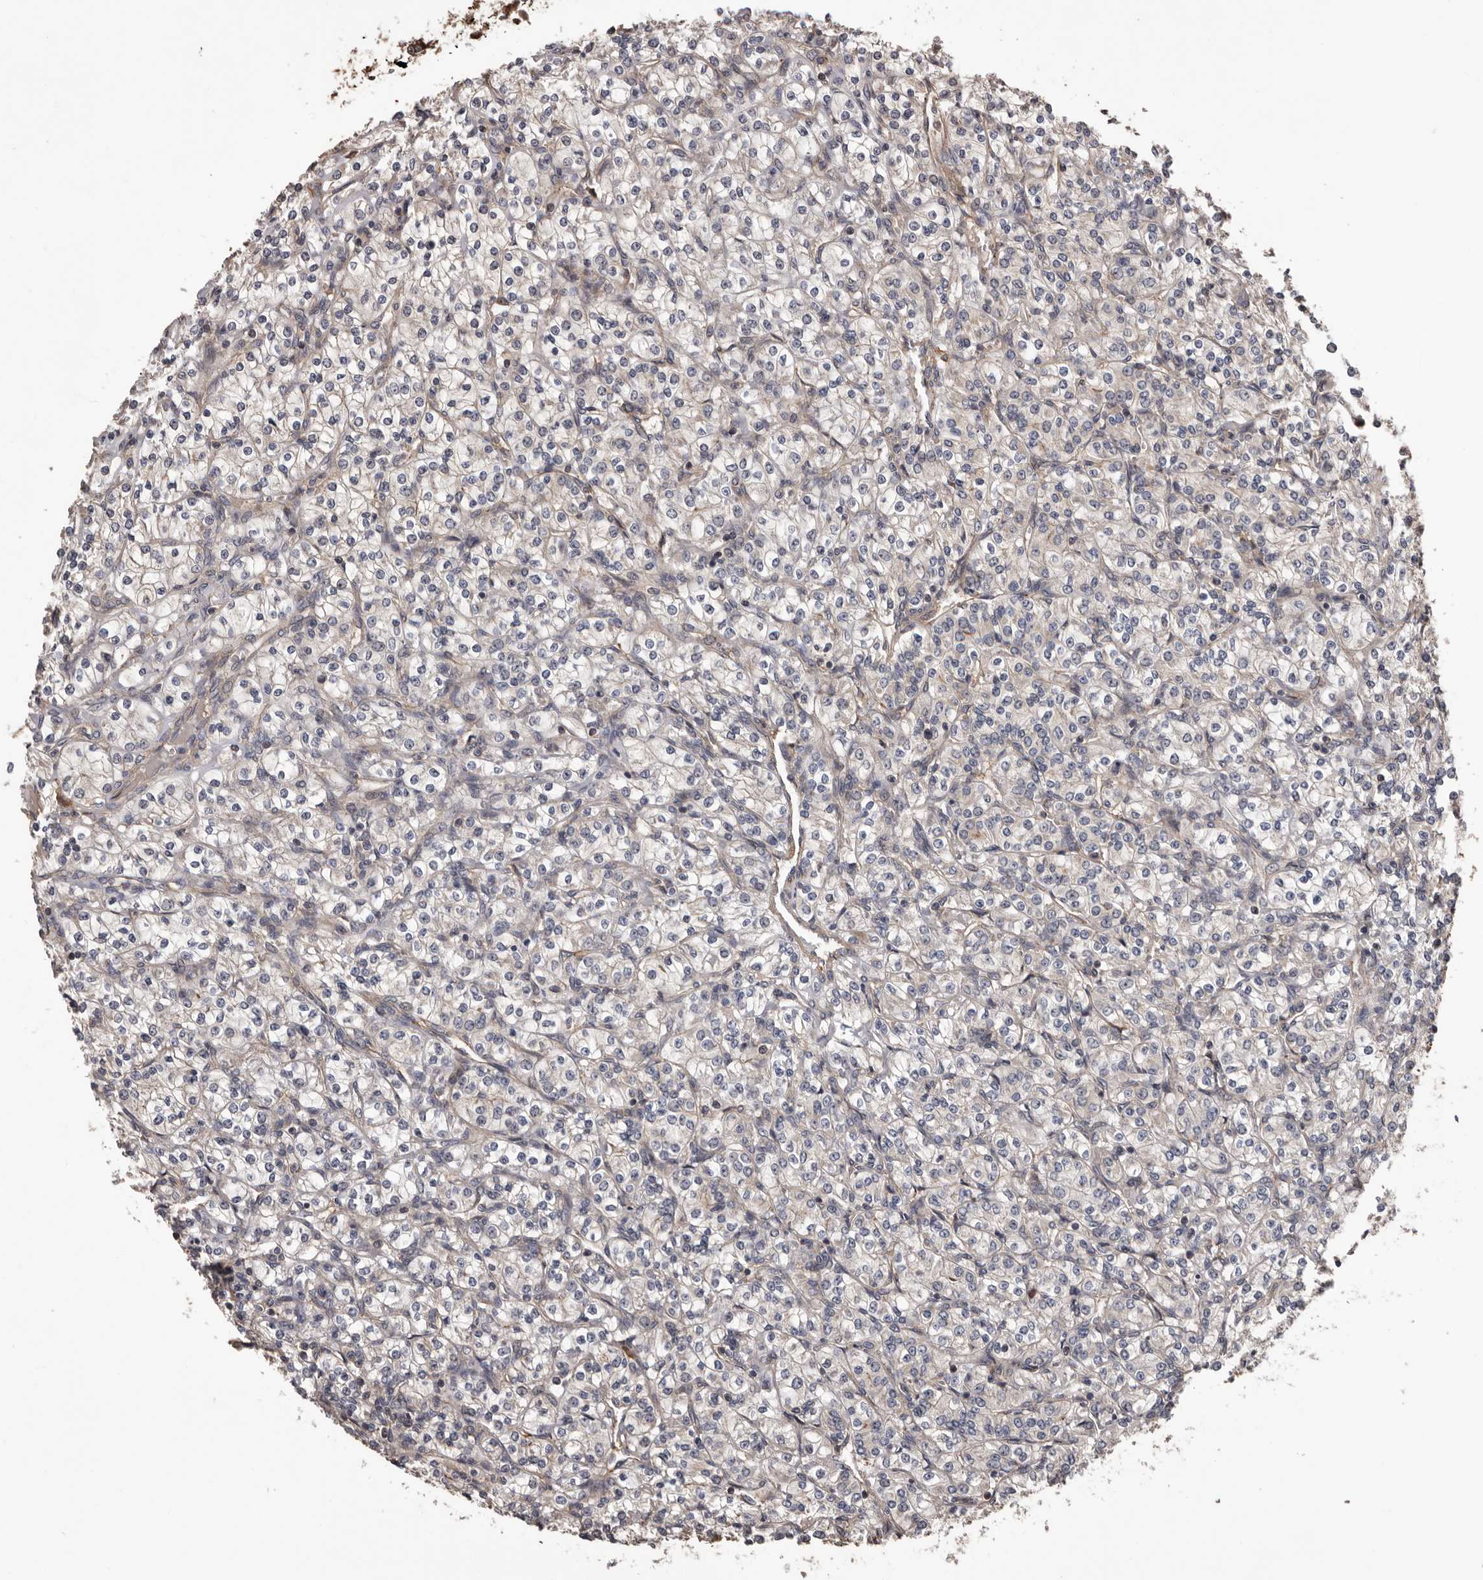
{"staining": {"intensity": "weak", "quantity": "<25%", "location": "cytoplasmic/membranous"}, "tissue": "renal cancer", "cell_type": "Tumor cells", "image_type": "cancer", "snomed": [{"axis": "morphology", "description": "Adenocarcinoma, NOS"}, {"axis": "topography", "description": "Kidney"}], "caption": "This is an immunohistochemistry photomicrograph of human adenocarcinoma (renal). There is no expression in tumor cells.", "gene": "ADAMTS2", "patient": {"sex": "male", "age": 77}}